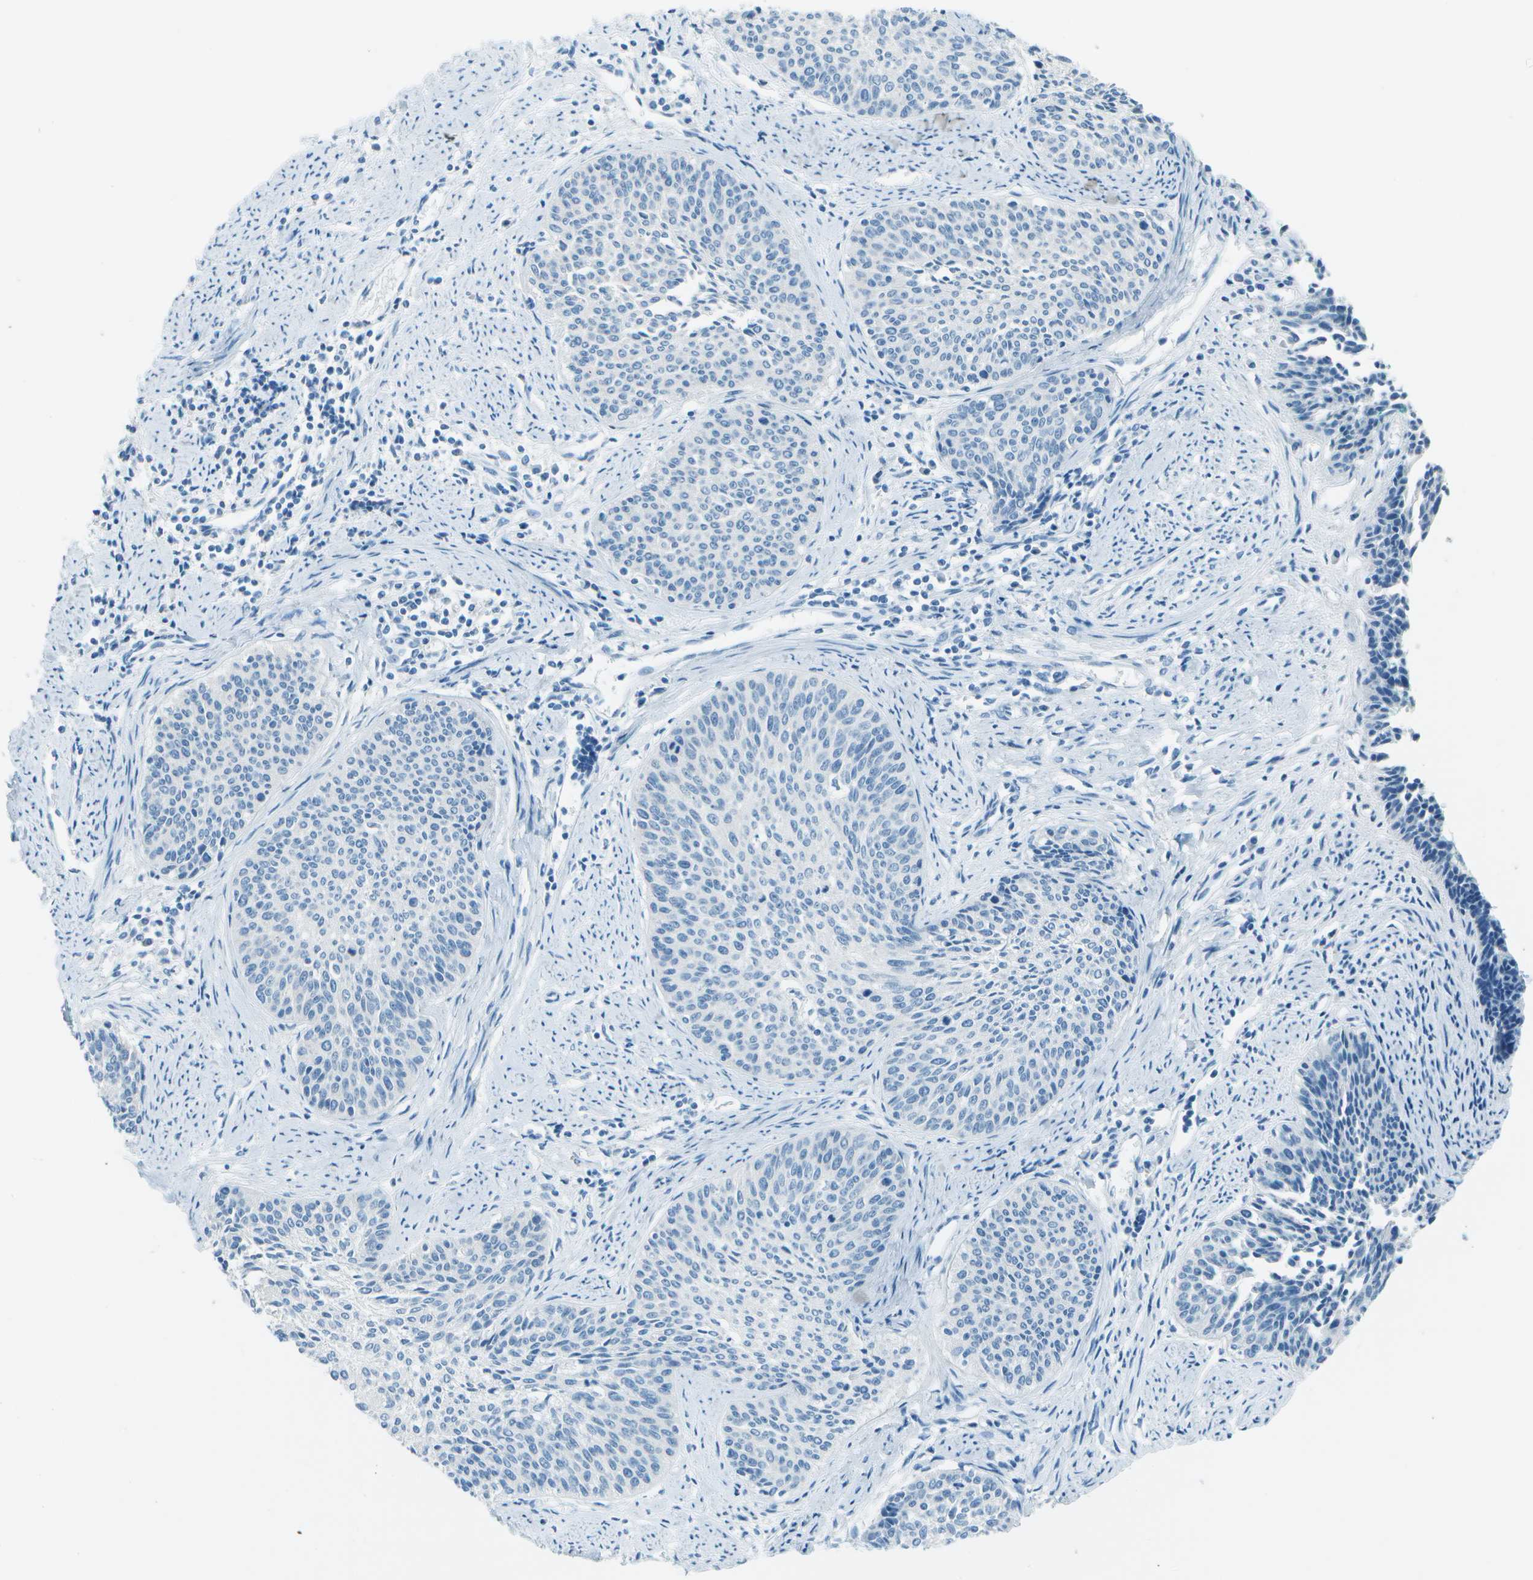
{"staining": {"intensity": "negative", "quantity": "none", "location": "none"}, "tissue": "cervical cancer", "cell_type": "Tumor cells", "image_type": "cancer", "snomed": [{"axis": "morphology", "description": "Squamous cell carcinoma, NOS"}, {"axis": "topography", "description": "Cervix"}], "caption": "IHC of human squamous cell carcinoma (cervical) shows no expression in tumor cells. Brightfield microscopy of IHC stained with DAB (3,3'-diaminobenzidine) (brown) and hematoxylin (blue), captured at high magnification.", "gene": "FGF1", "patient": {"sex": "female", "age": 55}}